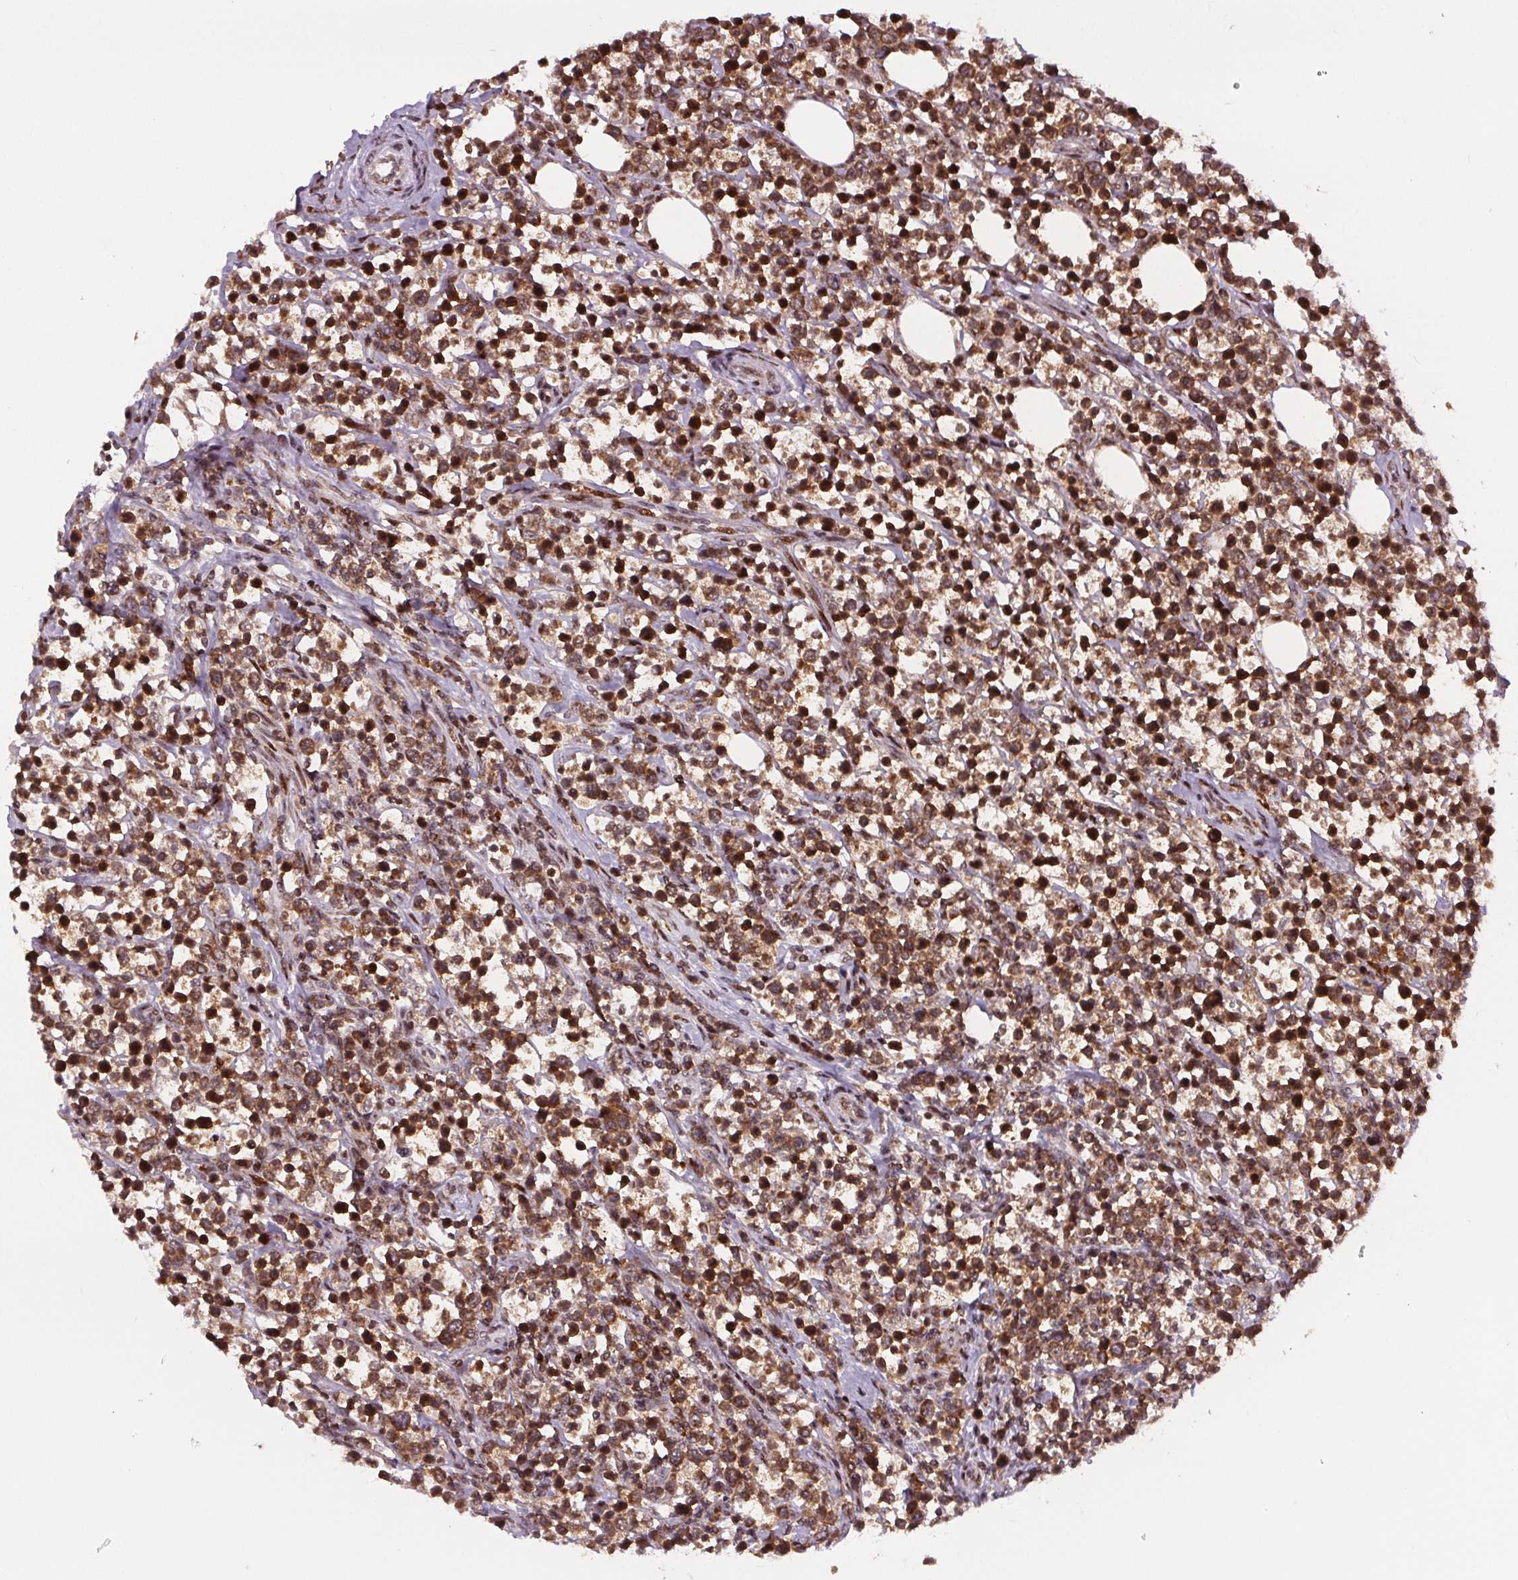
{"staining": {"intensity": "strong", "quantity": ">75%", "location": "cytoplasmic/membranous,nuclear"}, "tissue": "lymphoma", "cell_type": "Tumor cells", "image_type": "cancer", "snomed": [{"axis": "morphology", "description": "Malignant lymphoma, non-Hodgkin's type, High grade"}, {"axis": "topography", "description": "Soft tissue"}], "caption": "High-grade malignant lymphoma, non-Hodgkin's type stained for a protein reveals strong cytoplasmic/membranous and nuclear positivity in tumor cells. The staining is performed using DAB (3,3'-diaminobenzidine) brown chromogen to label protein expression. The nuclei are counter-stained blue using hematoxylin.", "gene": "SNRNP35", "patient": {"sex": "female", "age": 56}}